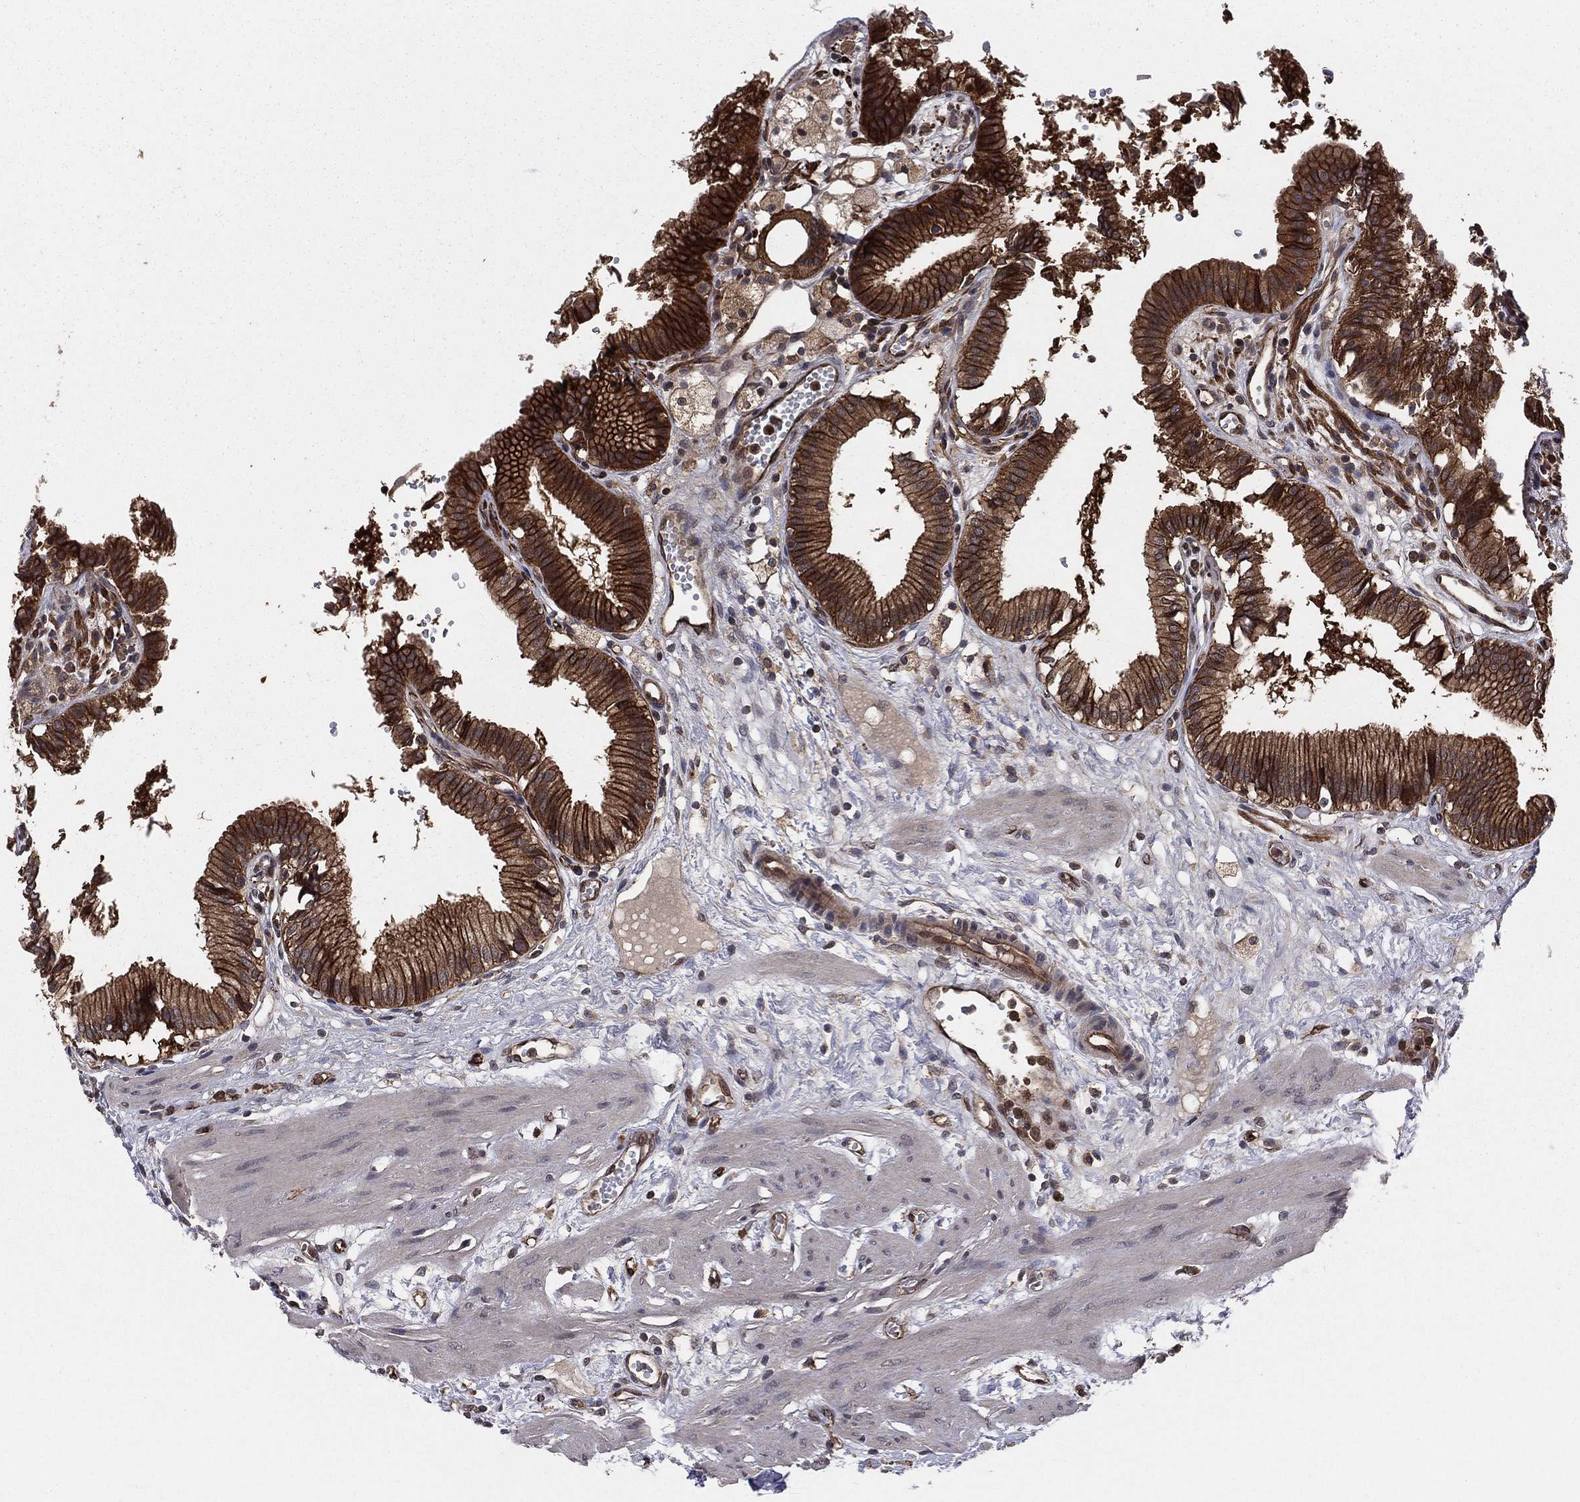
{"staining": {"intensity": "strong", "quantity": ">75%", "location": "cytoplasmic/membranous"}, "tissue": "gallbladder", "cell_type": "Glandular cells", "image_type": "normal", "snomed": [{"axis": "morphology", "description": "Normal tissue, NOS"}, {"axis": "topography", "description": "Gallbladder"}], "caption": "Protein analysis of unremarkable gallbladder displays strong cytoplasmic/membranous staining in approximately >75% of glandular cells.", "gene": "CERT1", "patient": {"sex": "female", "age": 24}}